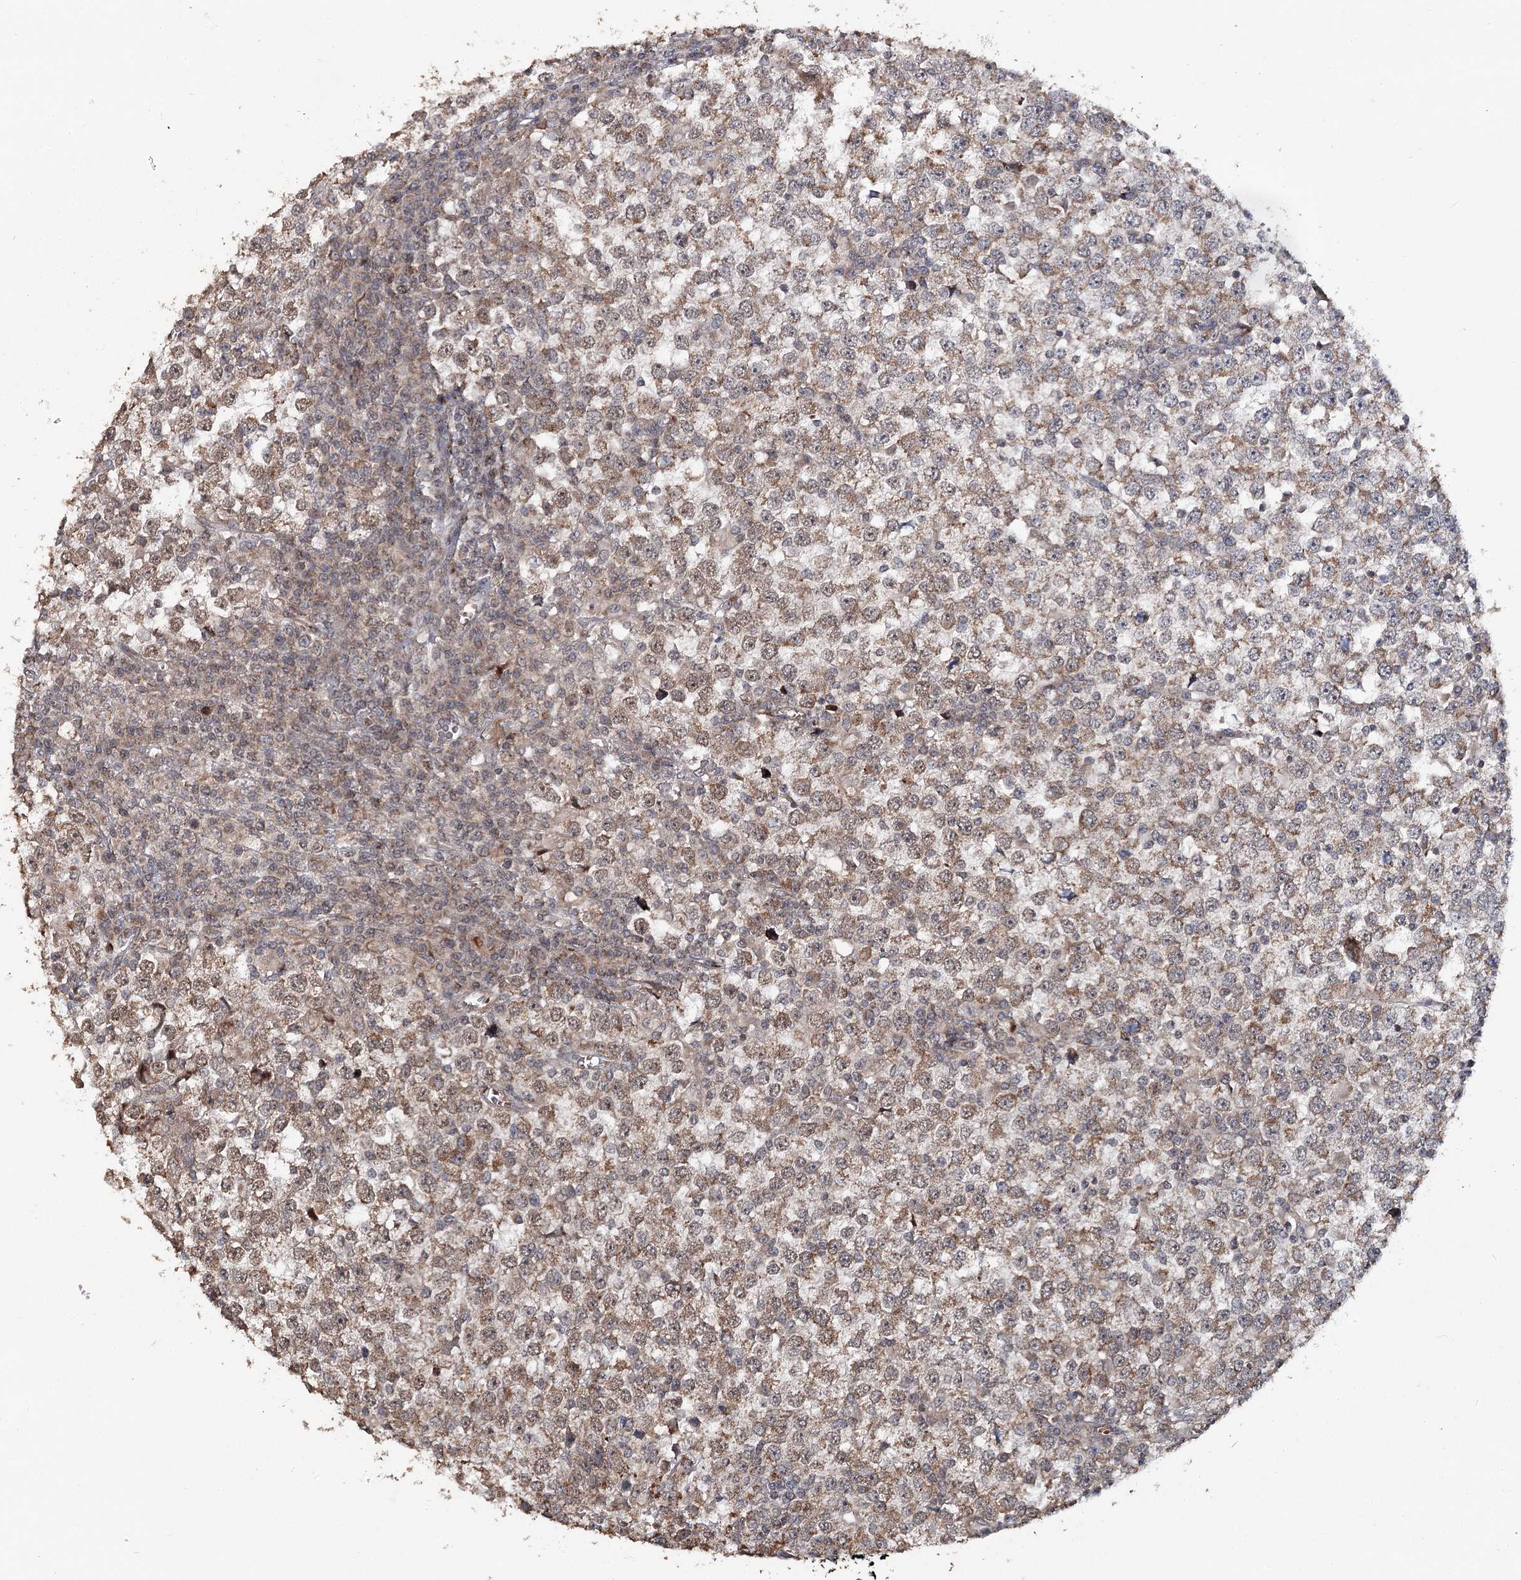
{"staining": {"intensity": "moderate", "quantity": ">75%", "location": "cytoplasmic/membranous"}, "tissue": "testis cancer", "cell_type": "Tumor cells", "image_type": "cancer", "snomed": [{"axis": "morphology", "description": "Seminoma, NOS"}, {"axis": "topography", "description": "Testis"}], "caption": "Brown immunohistochemical staining in testis seminoma displays moderate cytoplasmic/membranous staining in approximately >75% of tumor cells. The protein is stained brown, and the nuclei are stained in blue (DAB (3,3'-diaminobenzidine) IHC with brightfield microscopy, high magnification).", "gene": "ZNRF3", "patient": {"sex": "male", "age": 65}}